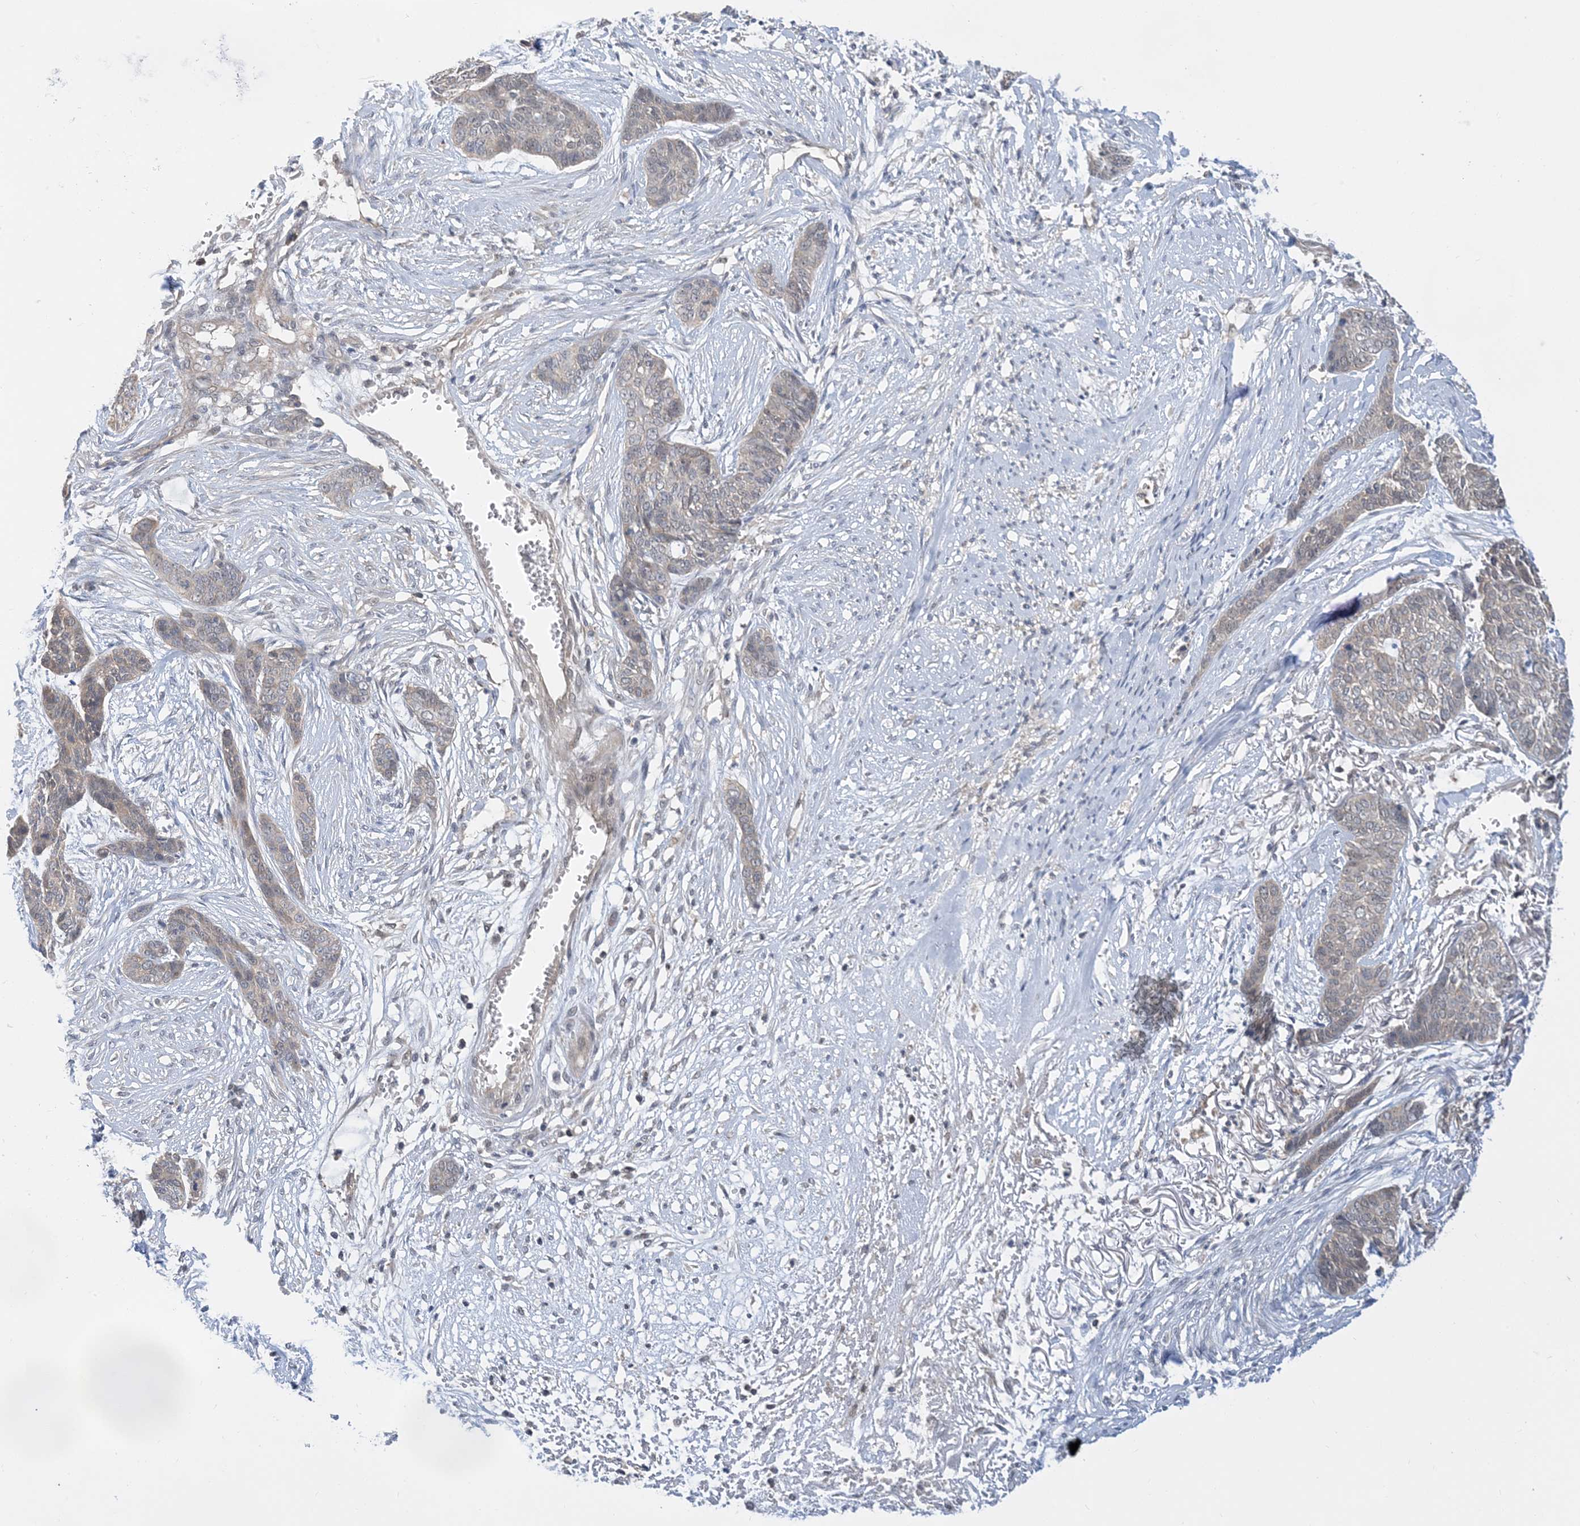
{"staining": {"intensity": "negative", "quantity": "none", "location": "none"}, "tissue": "skin cancer", "cell_type": "Tumor cells", "image_type": "cancer", "snomed": [{"axis": "morphology", "description": "Basal cell carcinoma"}, {"axis": "topography", "description": "Skin"}], "caption": "The micrograph shows no staining of tumor cells in skin cancer.", "gene": "WDR26", "patient": {"sex": "female", "age": 64}}